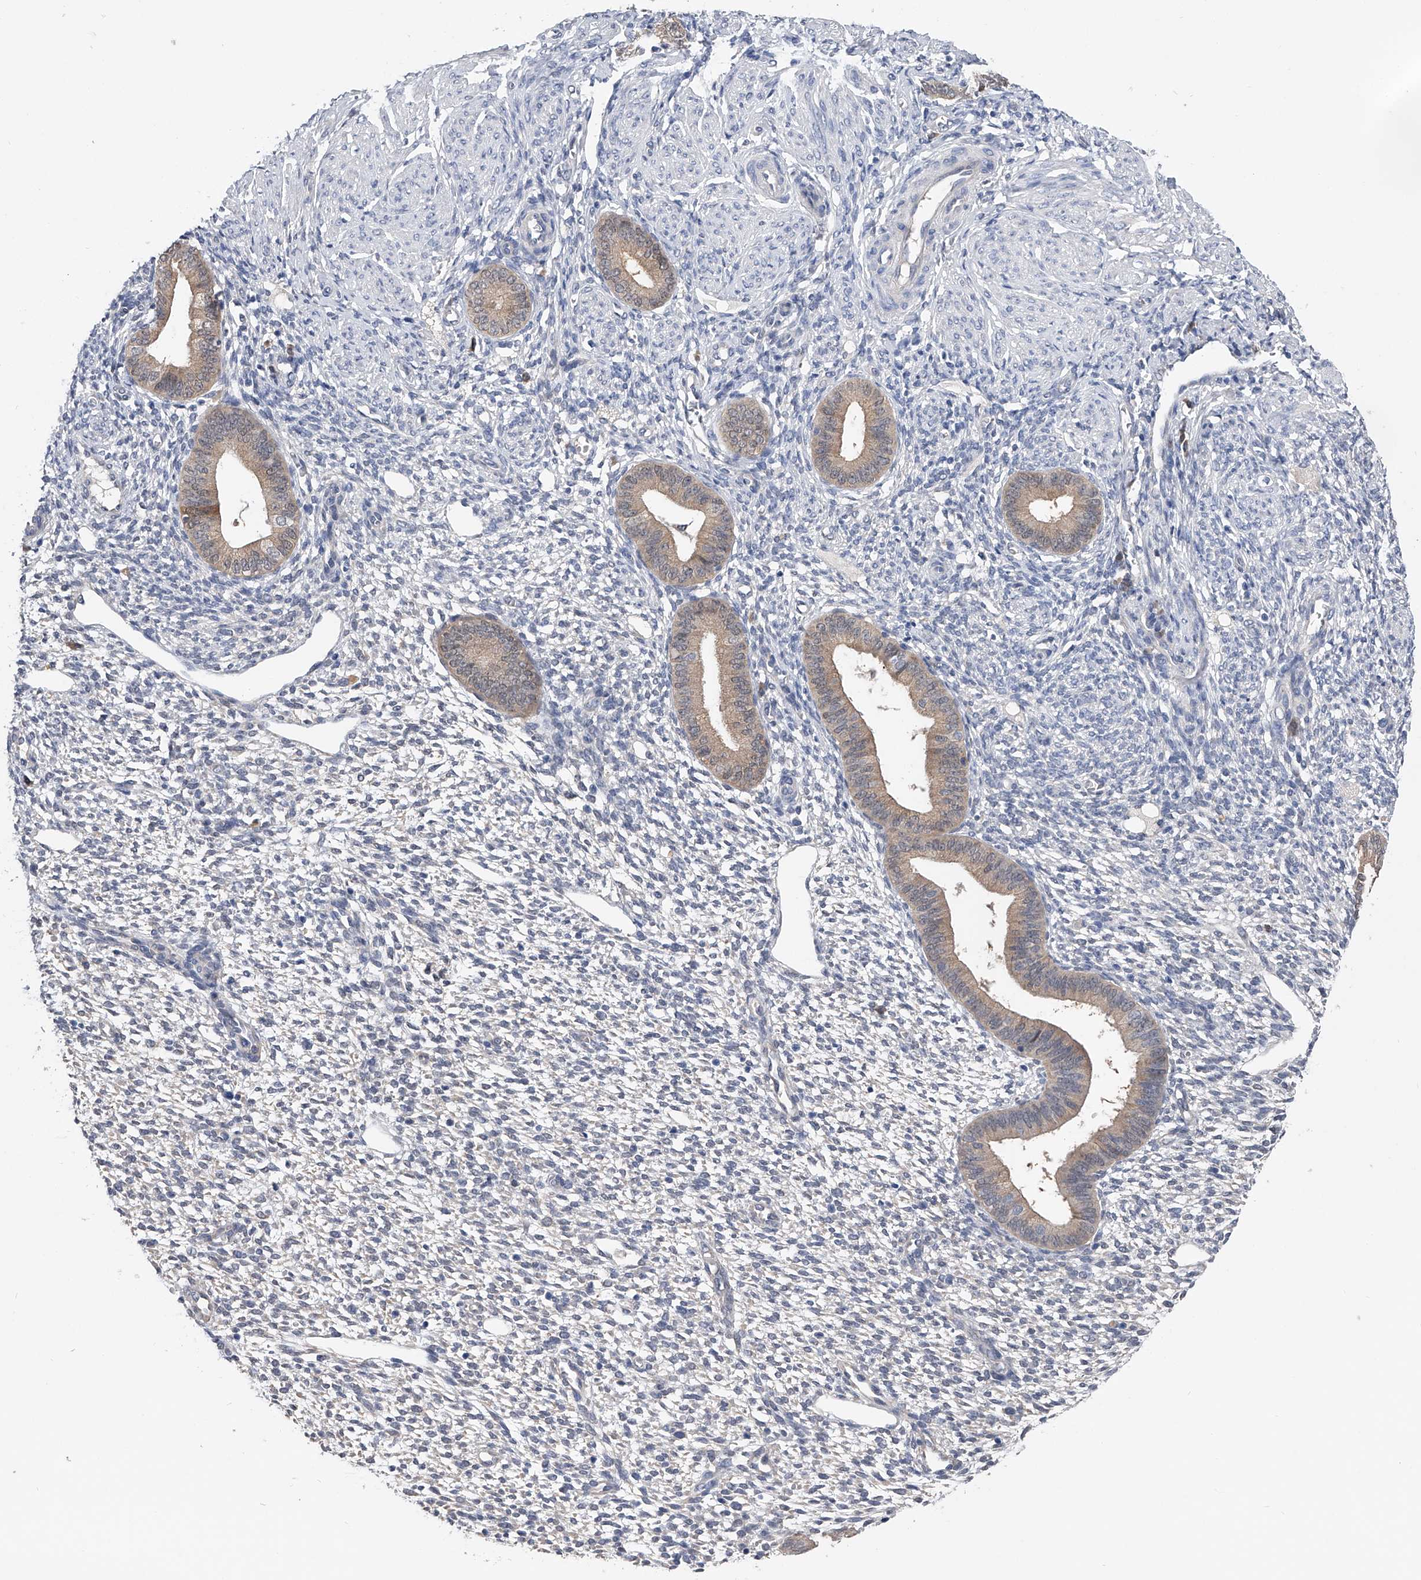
{"staining": {"intensity": "weak", "quantity": "<25%", "location": "cytoplasmic/membranous"}, "tissue": "endometrium", "cell_type": "Cells in endometrial stroma", "image_type": "normal", "snomed": [{"axis": "morphology", "description": "Normal tissue, NOS"}, {"axis": "topography", "description": "Endometrium"}], "caption": "The image demonstrates no significant expression in cells in endometrial stroma of endometrium. Nuclei are stained in blue.", "gene": "PGM3", "patient": {"sex": "female", "age": 46}}